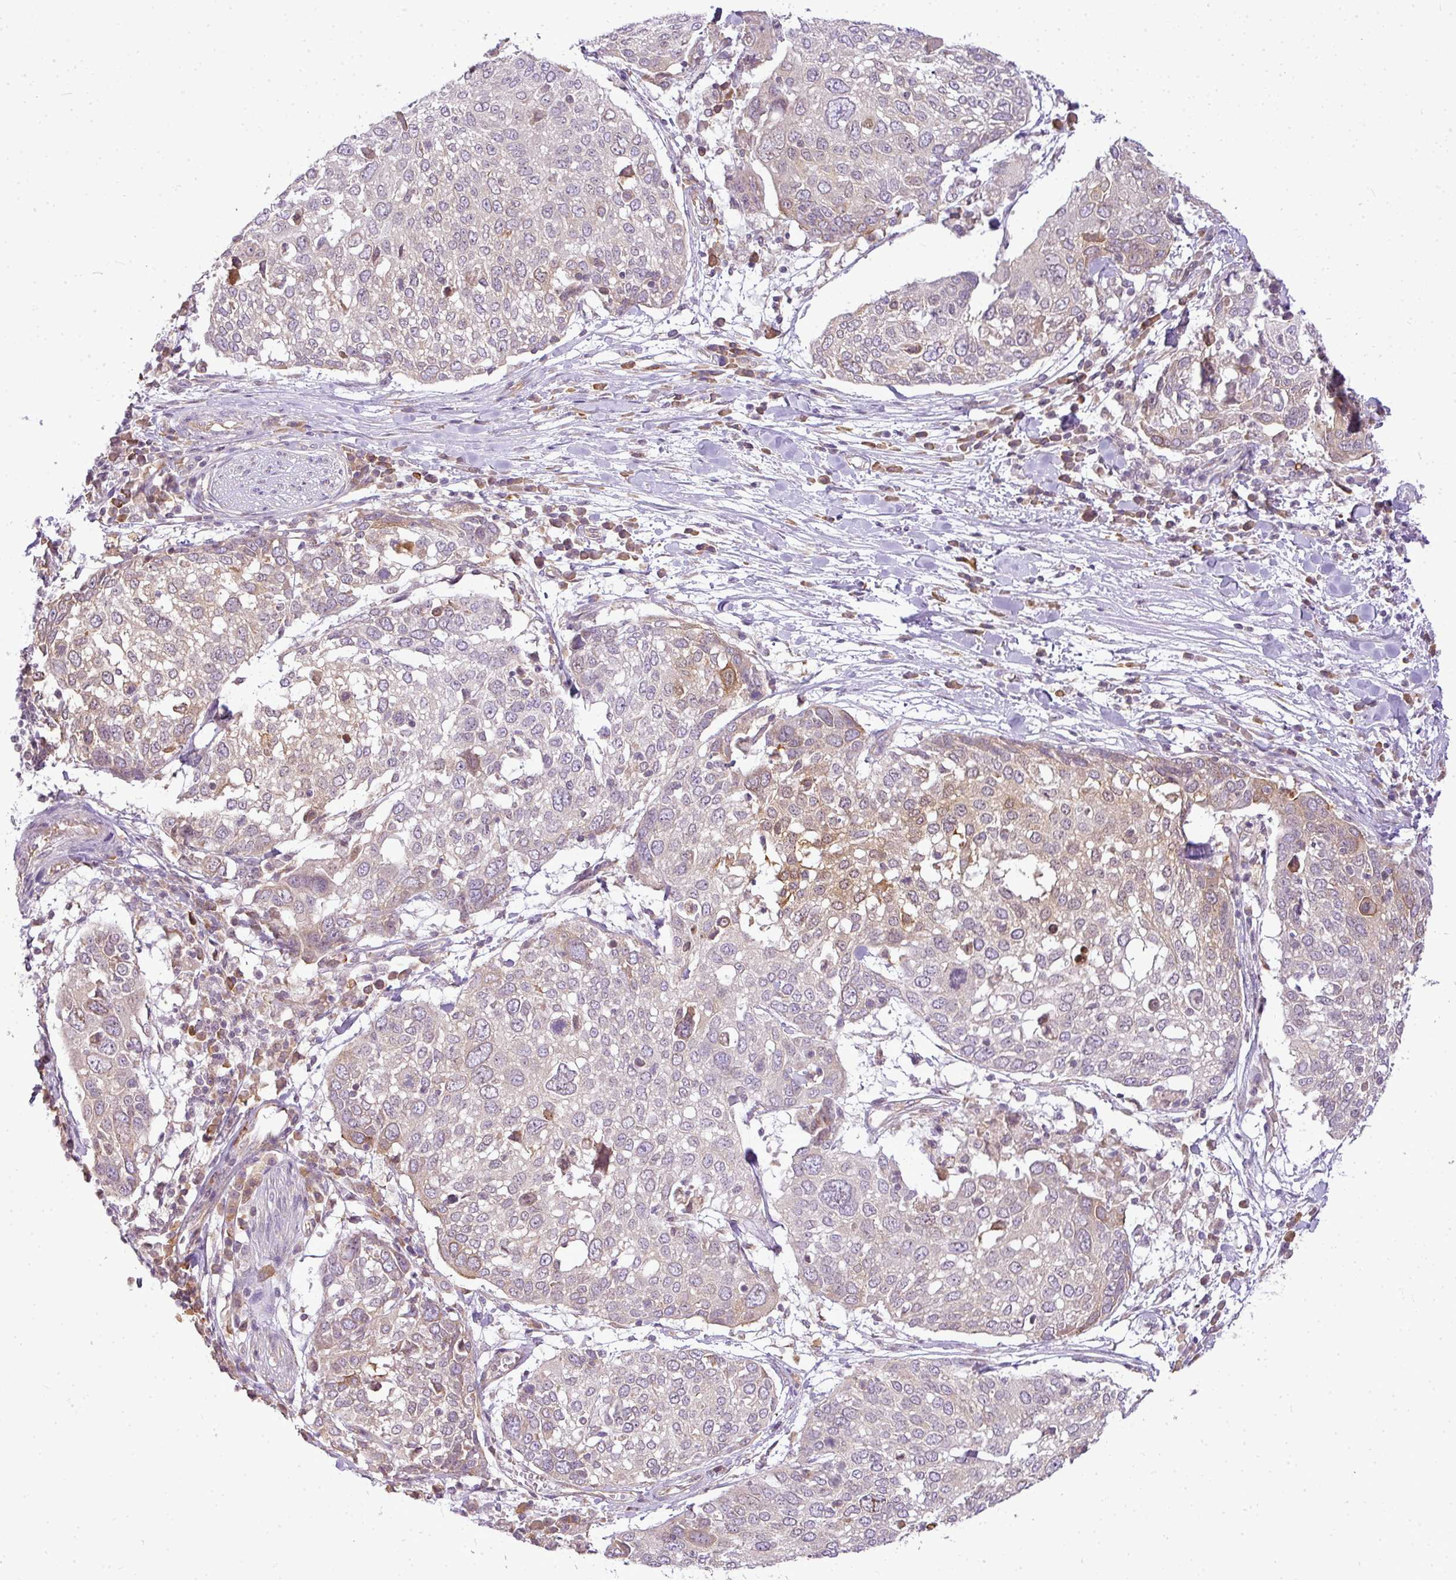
{"staining": {"intensity": "weak", "quantity": "<25%", "location": "cytoplasmic/membranous,nuclear"}, "tissue": "lung cancer", "cell_type": "Tumor cells", "image_type": "cancer", "snomed": [{"axis": "morphology", "description": "Squamous cell carcinoma, NOS"}, {"axis": "topography", "description": "Lung"}], "caption": "This is an immunohistochemistry (IHC) photomicrograph of squamous cell carcinoma (lung). There is no staining in tumor cells.", "gene": "COX18", "patient": {"sex": "male", "age": 65}}